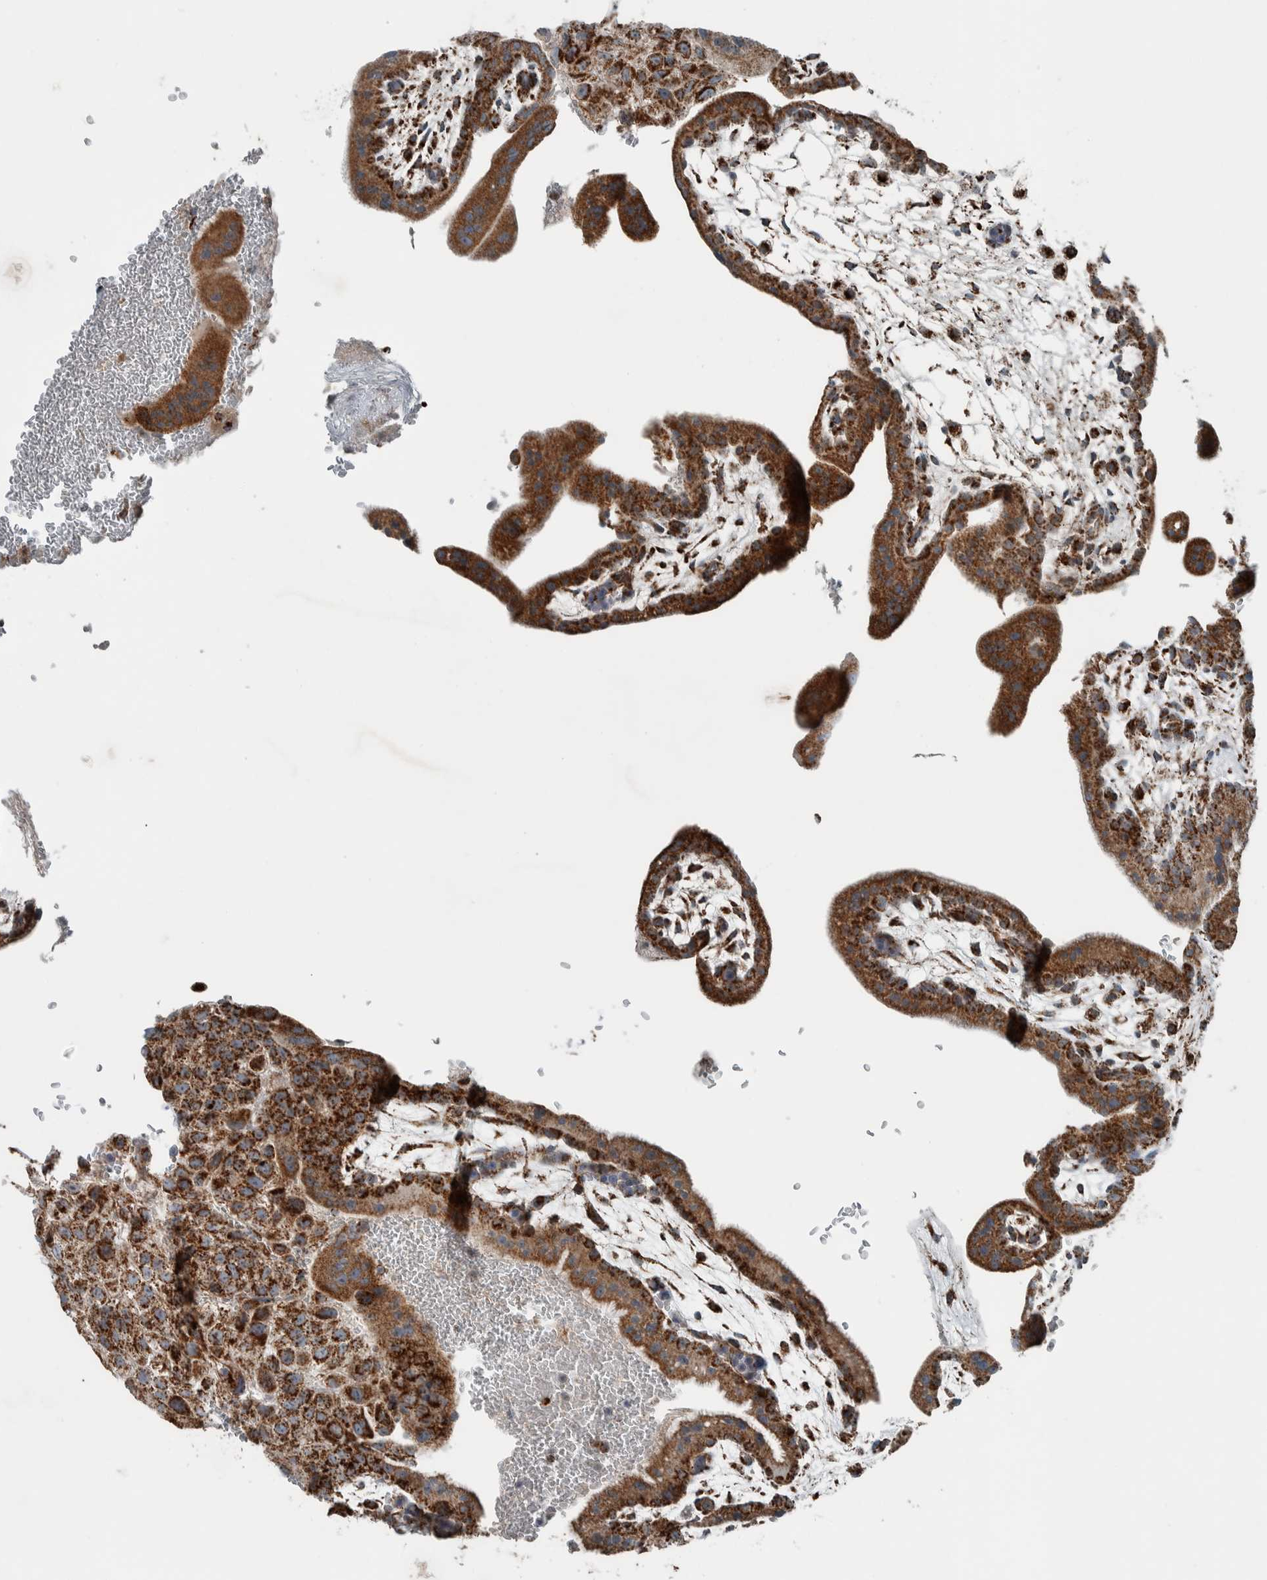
{"staining": {"intensity": "moderate", "quantity": ">75%", "location": "cytoplasmic/membranous"}, "tissue": "placenta", "cell_type": "Decidual cells", "image_type": "normal", "snomed": [{"axis": "morphology", "description": "Normal tissue, NOS"}, {"axis": "topography", "description": "Placenta"}], "caption": "Protein expression analysis of unremarkable placenta exhibits moderate cytoplasmic/membranous expression in about >75% of decidual cells. Nuclei are stained in blue.", "gene": "CNTROB", "patient": {"sex": "female", "age": 35}}